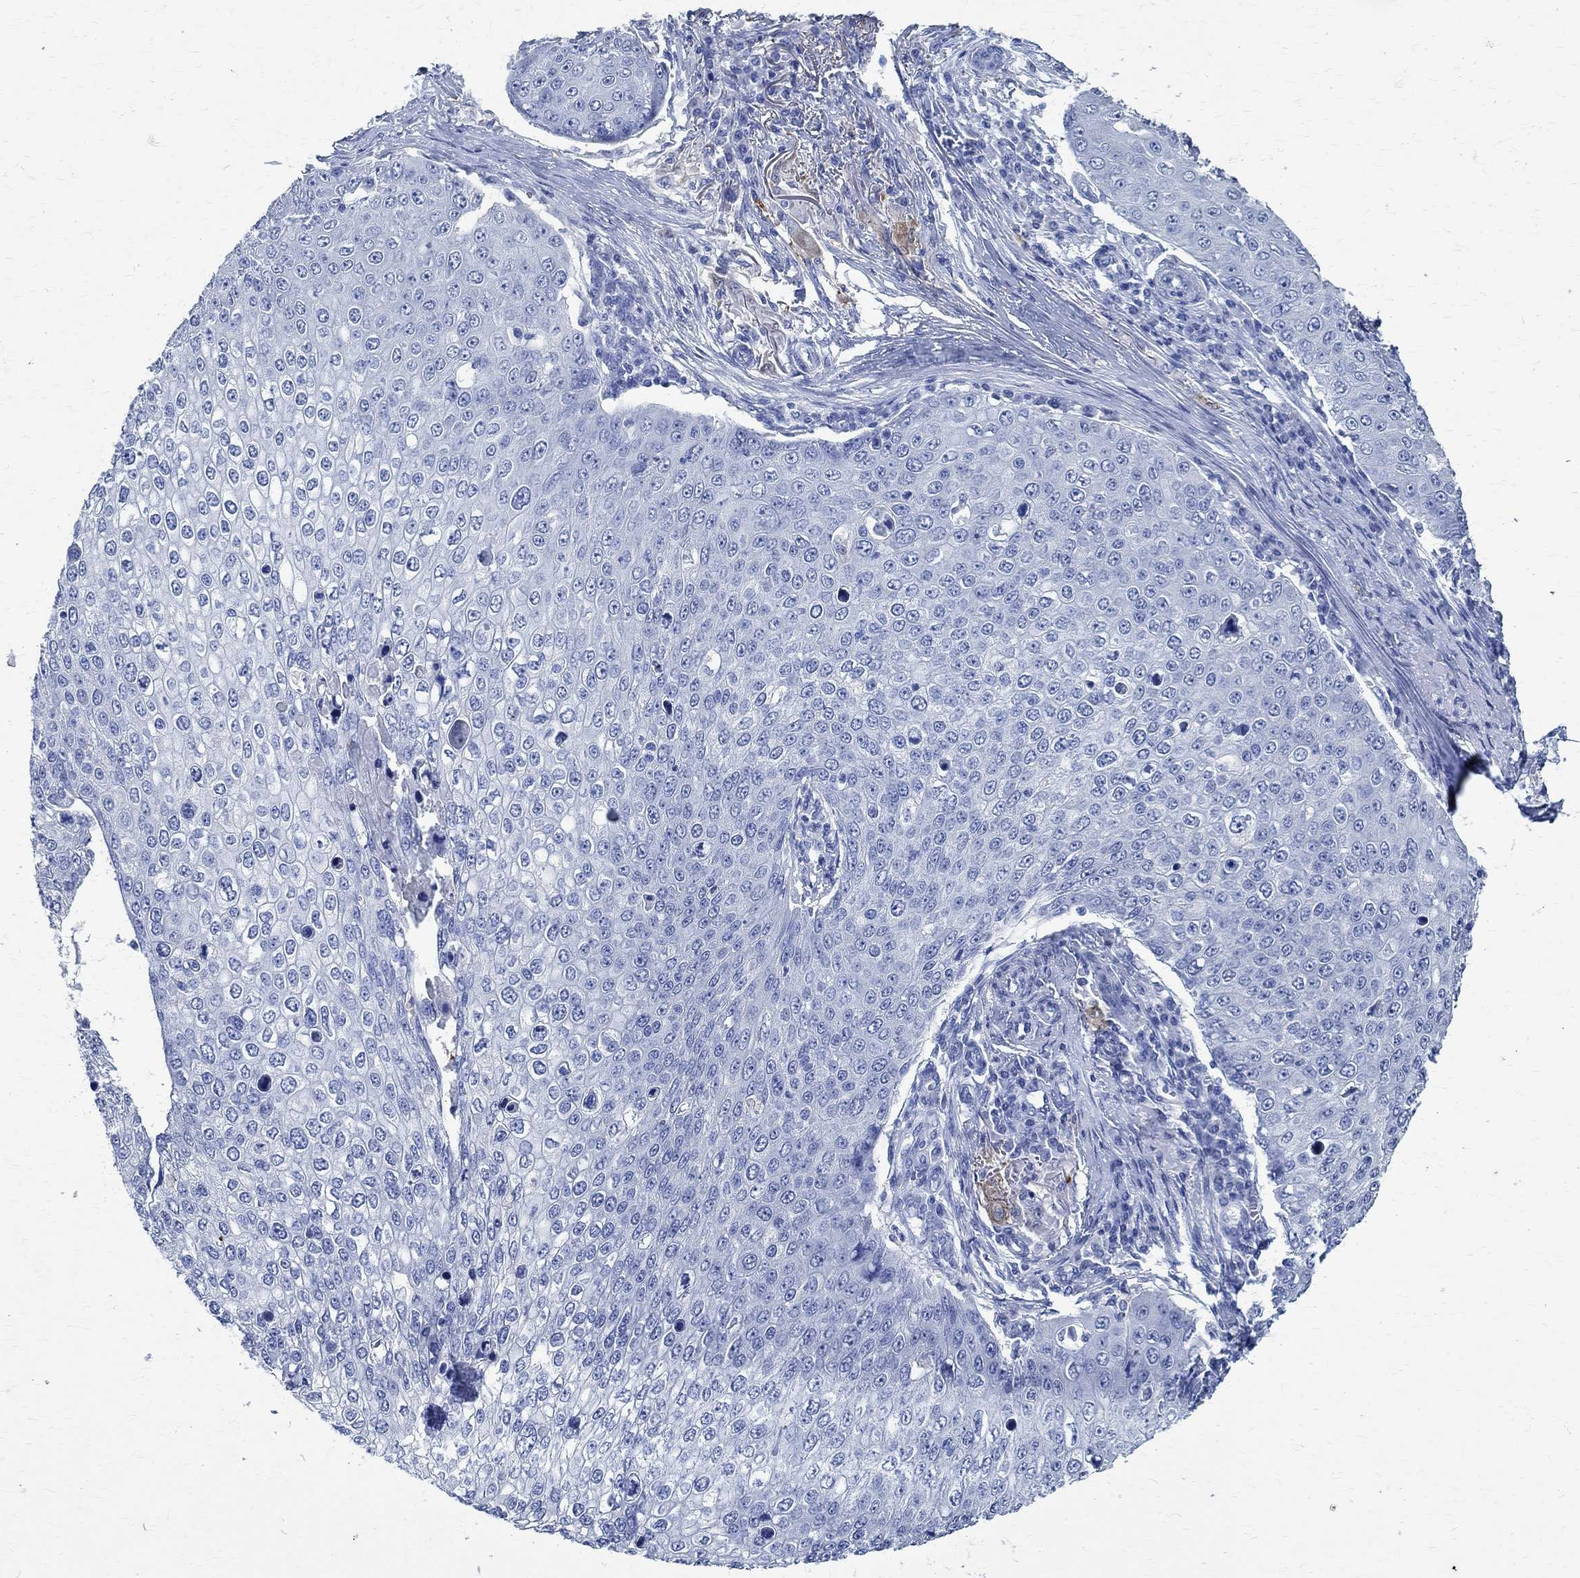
{"staining": {"intensity": "negative", "quantity": "none", "location": "none"}, "tissue": "skin cancer", "cell_type": "Tumor cells", "image_type": "cancer", "snomed": [{"axis": "morphology", "description": "Squamous cell carcinoma, NOS"}, {"axis": "topography", "description": "Skin"}], "caption": "The photomicrograph exhibits no significant positivity in tumor cells of squamous cell carcinoma (skin).", "gene": "TMEM221", "patient": {"sex": "male", "age": 71}}